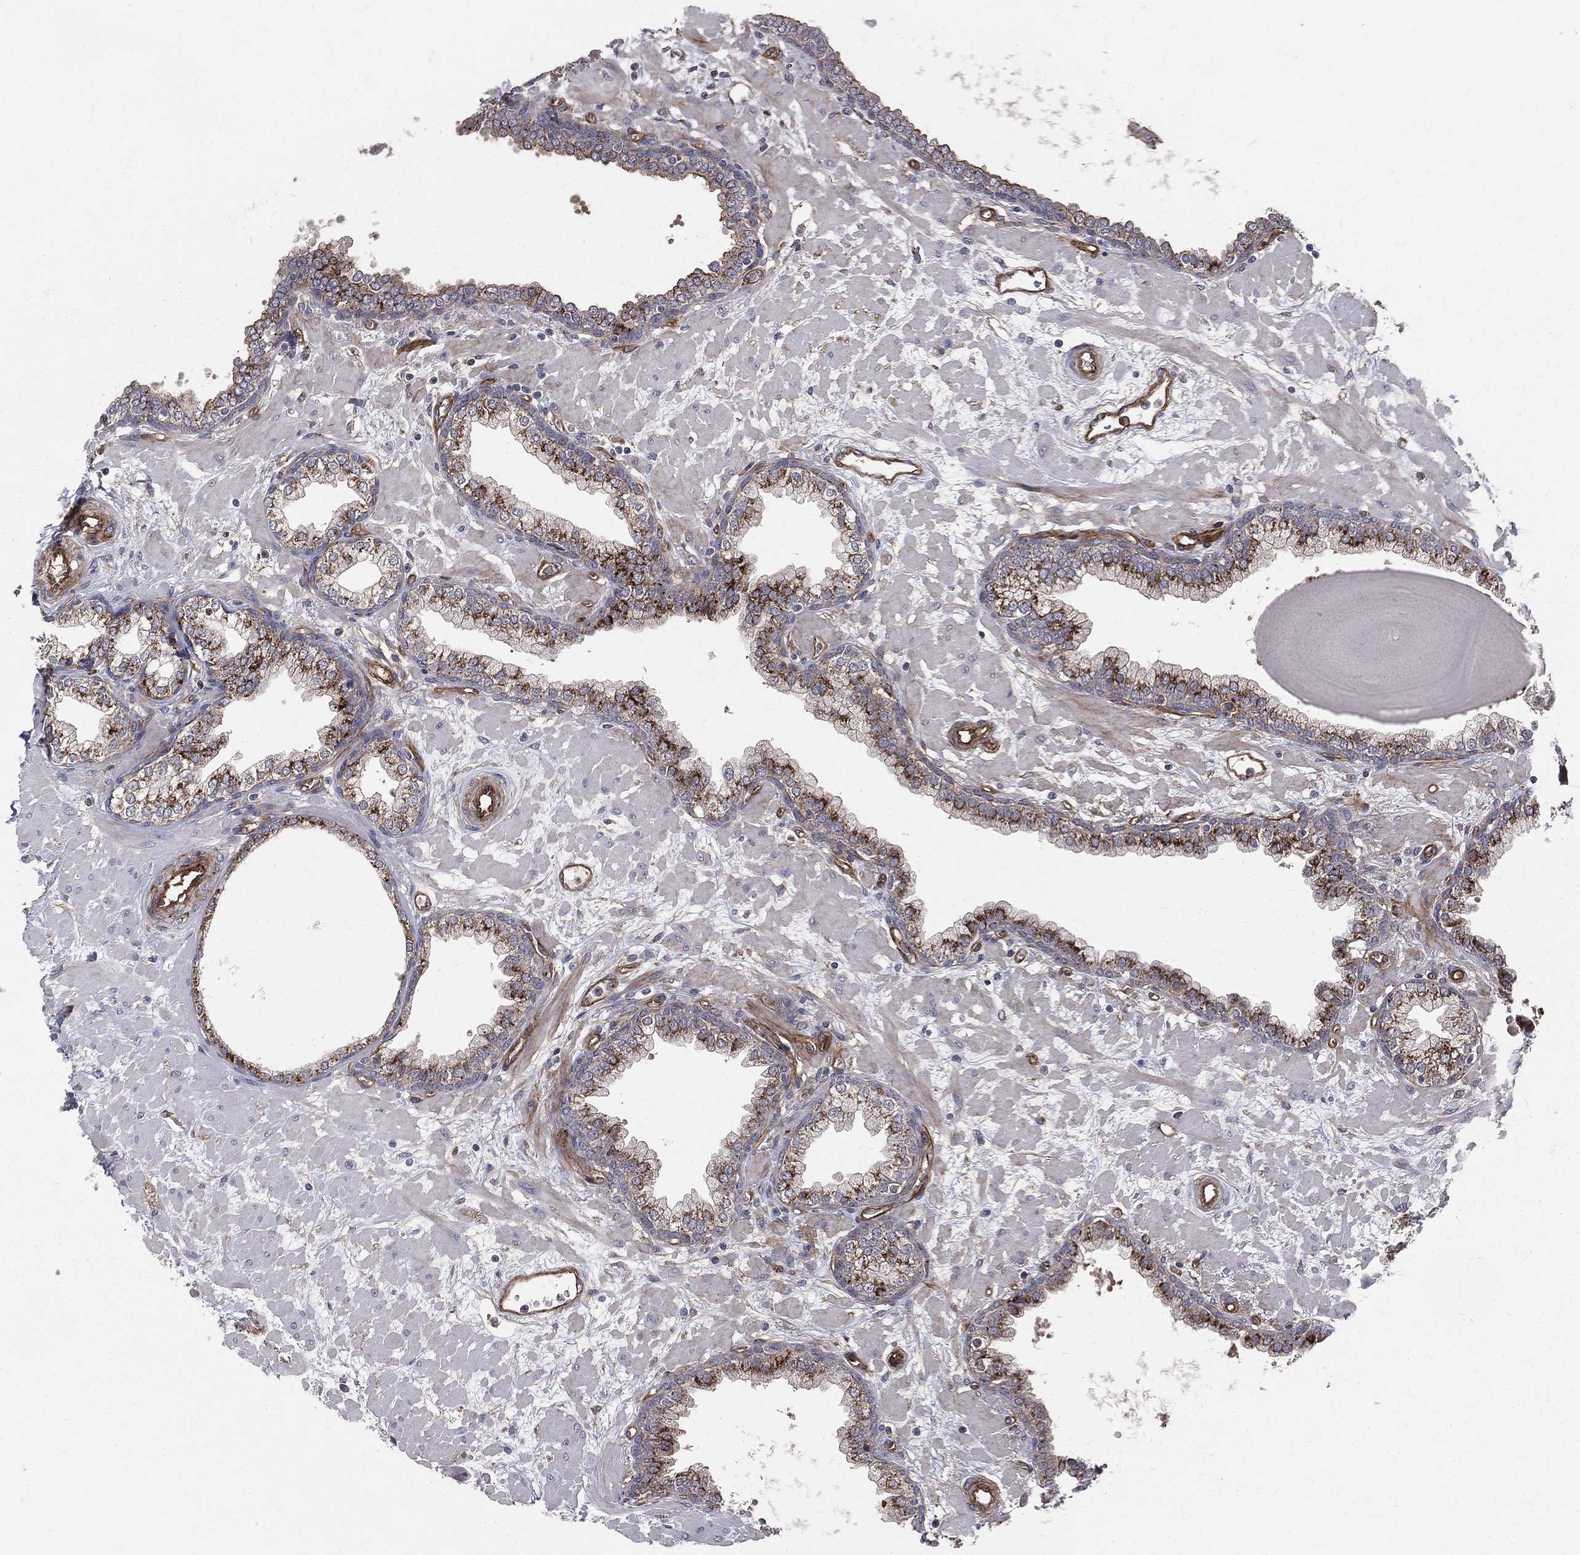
{"staining": {"intensity": "strong", "quantity": ">75%", "location": "cytoplasmic/membranous"}, "tissue": "prostate", "cell_type": "Glandular cells", "image_type": "normal", "snomed": [{"axis": "morphology", "description": "Normal tissue, NOS"}, {"axis": "topography", "description": "Prostate"}], "caption": "Human prostate stained with a brown dye displays strong cytoplasmic/membranous positive expression in about >75% of glandular cells.", "gene": "ENTPD1", "patient": {"sex": "male", "age": 63}}